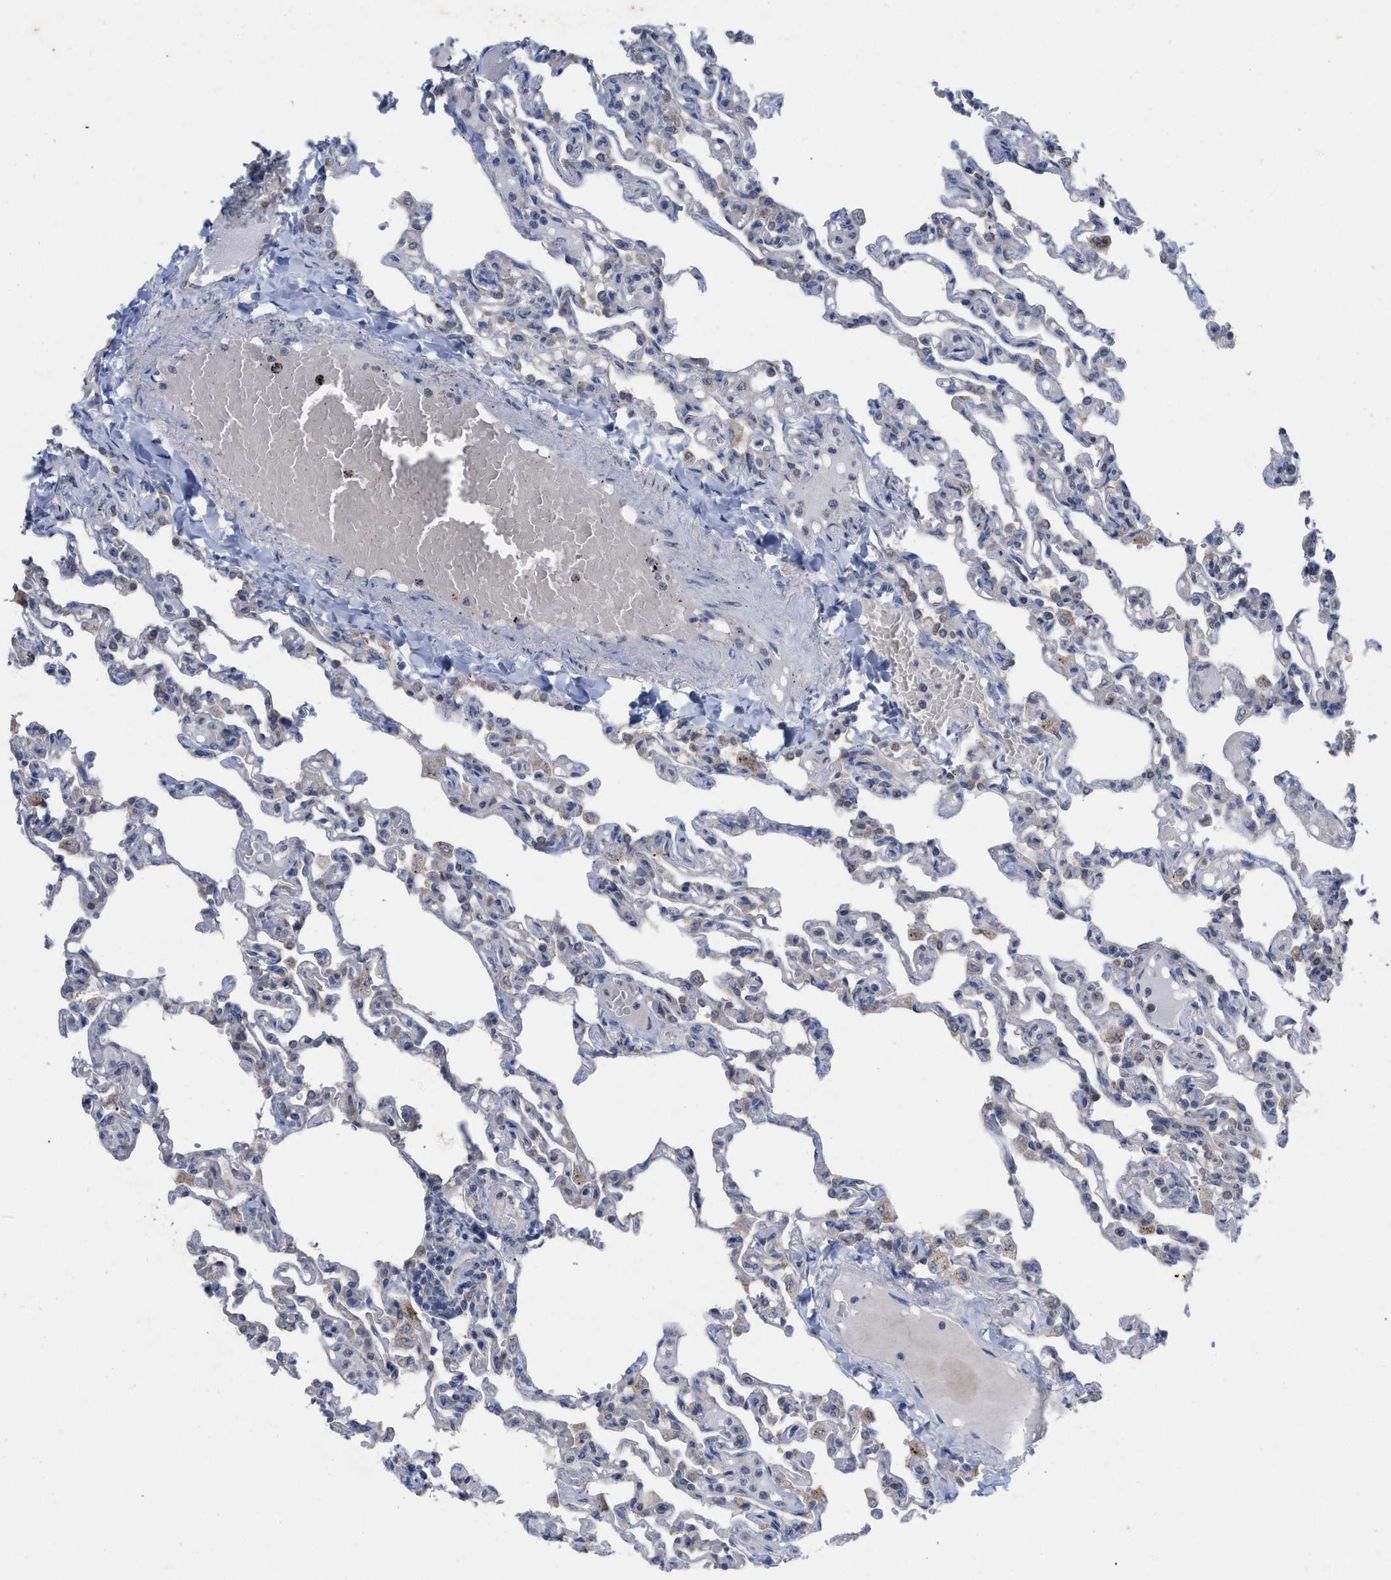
{"staining": {"intensity": "moderate", "quantity": "<25%", "location": "cytoplasmic/membranous"}, "tissue": "lung", "cell_type": "Alveolar cells", "image_type": "normal", "snomed": [{"axis": "morphology", "description": "Normal tissue, NOS"}, {"axis": "topography", "description": "Lung"}], "caption": "Immunohistochemistry (IHC) staining of unremarkable lung, which reveals low levels of moderate cytoplasmic/membranous staining in approximately <25% of alveolar cells indicating moderate cytoplasmic/membranous protein staining. The staining was performed using DAB (3,3'-diaminobenzidine) (brown) for protein detection and nuclei were counterstained in hematoxylin (blue).", "gene": "VIP", "patient": {"sex": "male", "age": 21}}